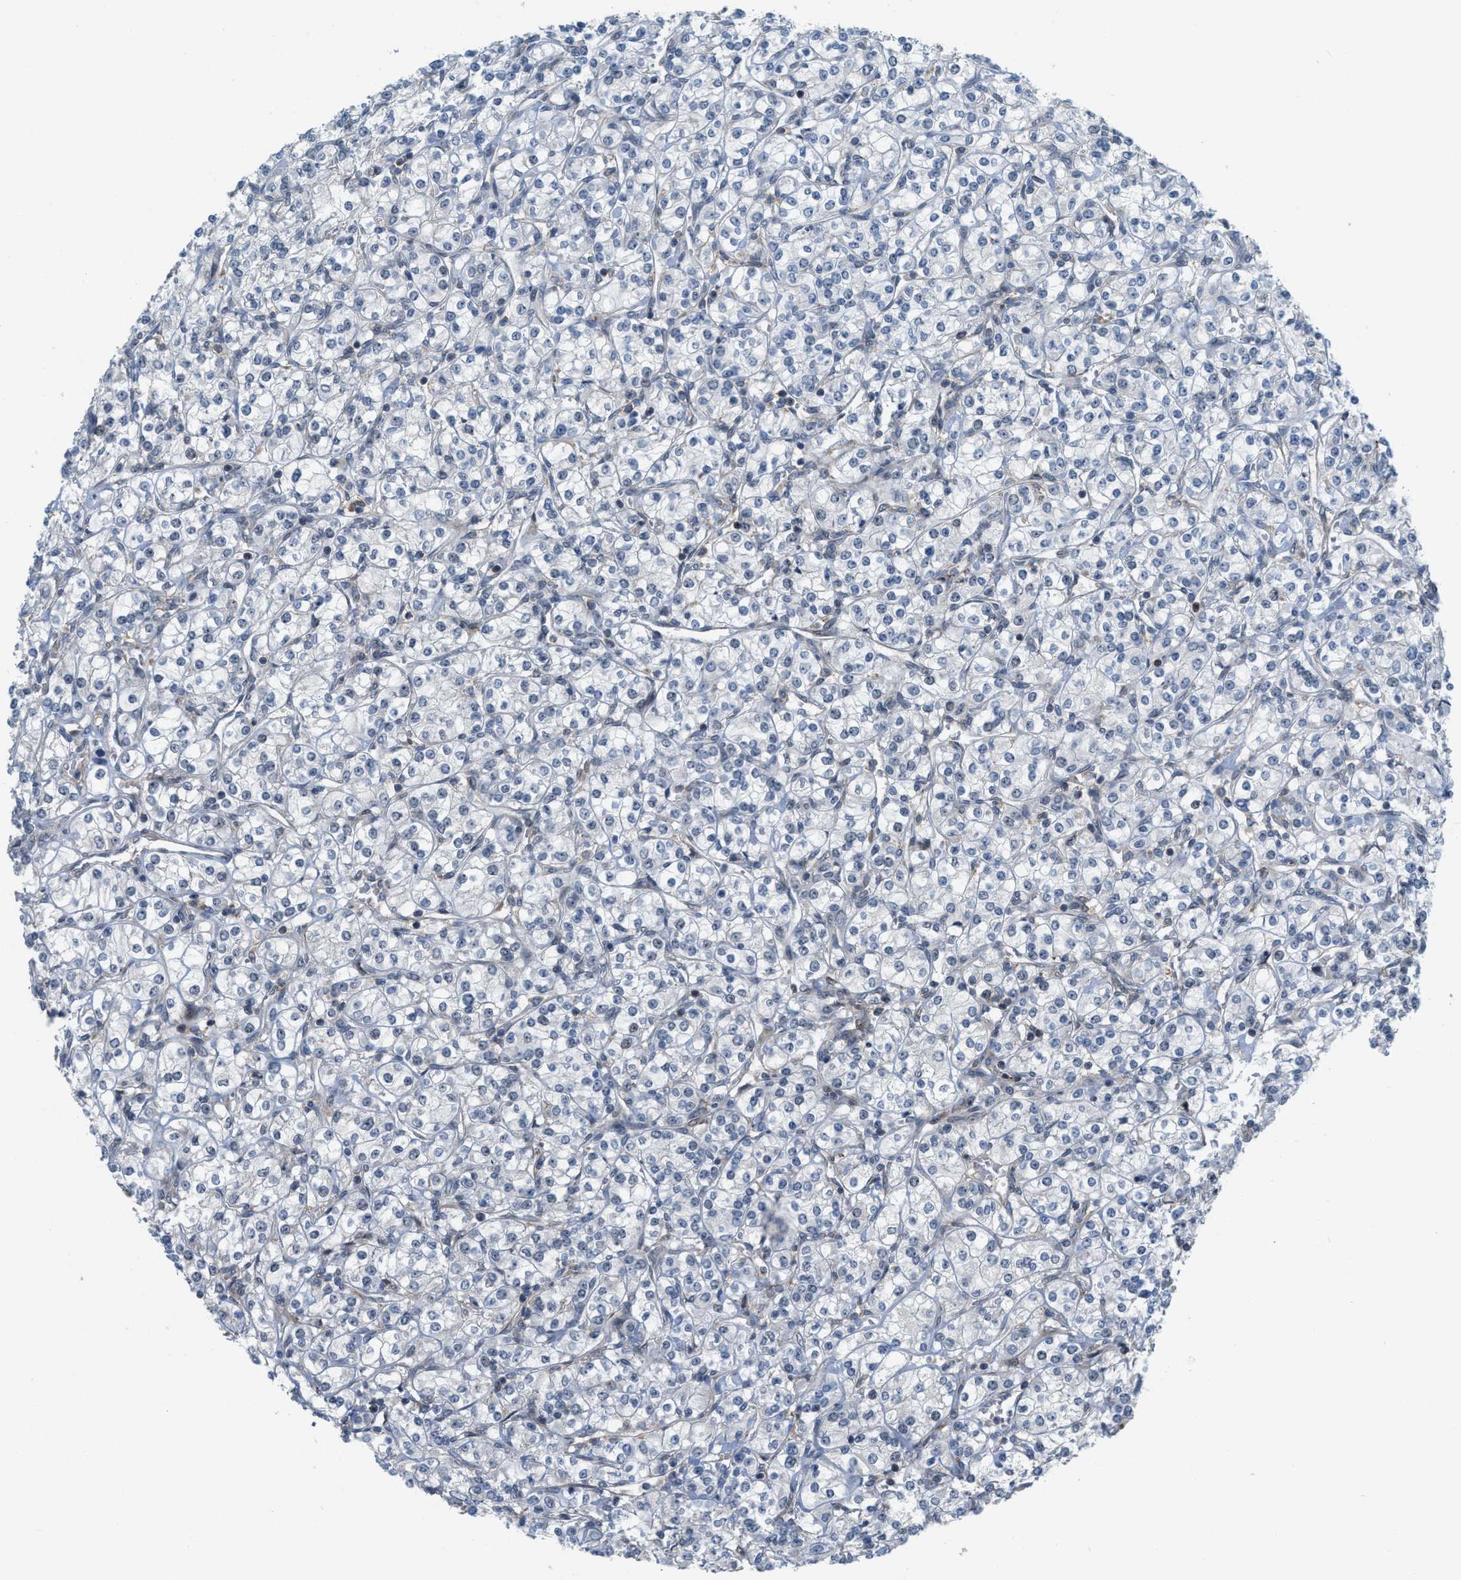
{"staining": {"intensity": "negative", "quantity": "none", "location": "none"}, "tissue": "renal cancer", "cell_type": "Tumor cells", "image_type": "cancer", "snomed": [{"axis": "morphology", "description": "Adenocarcinoma, NOS"}, {"axis": "topography", "description": "Kidney"}], "caption": "A histopathology image of human renal cancer is negative for staining in tumor cells. The staining was performed using DAB to visualize the protein expression in brown, while the nuclei were stained in blue with hematoxylin (Magnification: 20x).", "gene": "DIPK1A", "patient": {"sex": "male", "age": 77}}